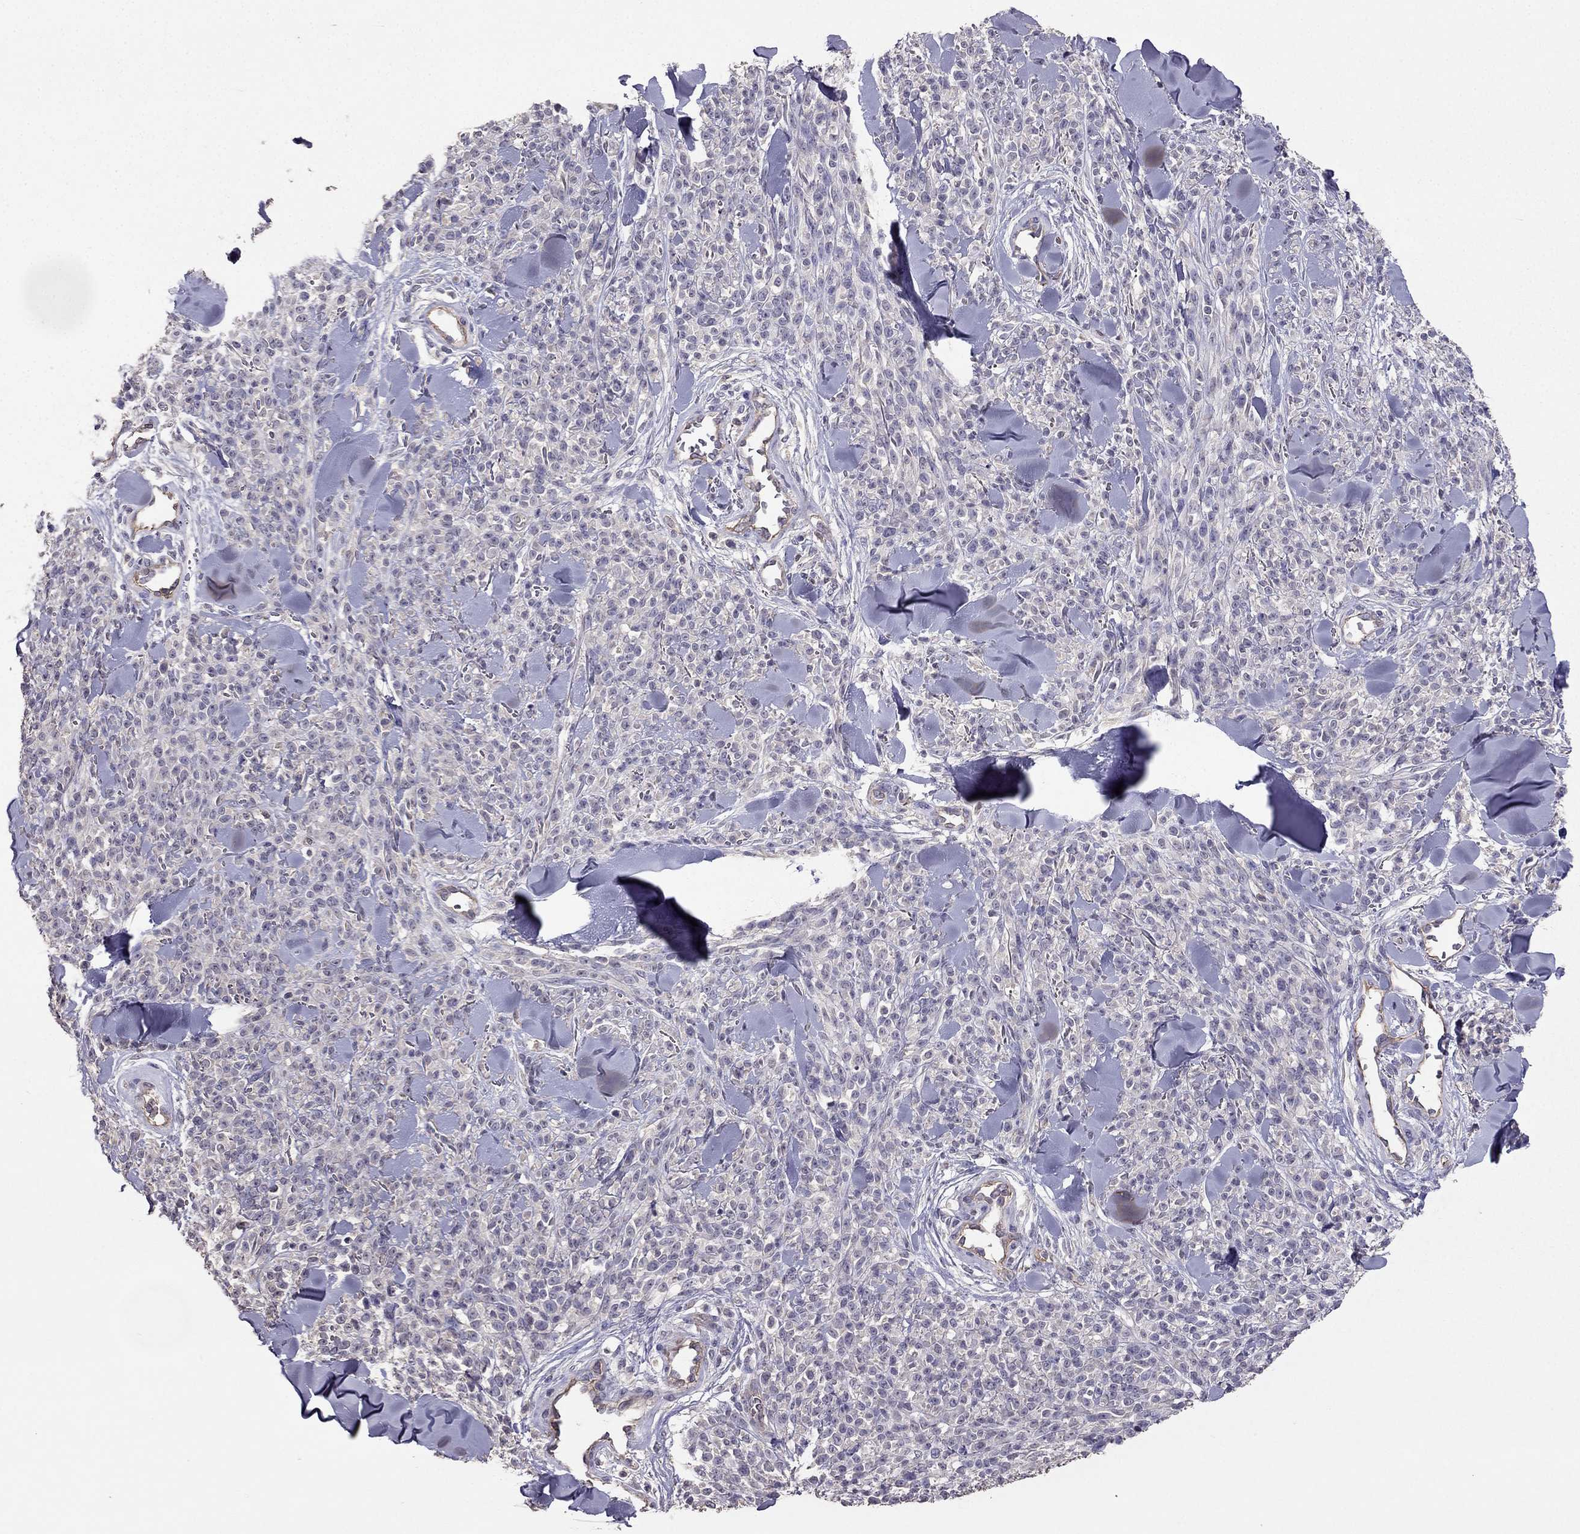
{"staining": {"intensity": "negative", "quantity": "none", "location": "none"}, "tissue": "melanoma", "cell_type": "Tumor cells", "image_type": "cancer", "snomed": [{"axis": "morphology", "description": "Malignant melanoma, NOS"}, {"axis": "topography", "description": "Skin"}, {"axis": "topography", "description": "Skin of trunk"}], "caption": "Human malignant melanoma stained for a protein using immunohistochemistry (IHC) exhibits no staining in tumor cells.", "gene": "RFLNB", "patient": {"sex": "male", "age": 74}}